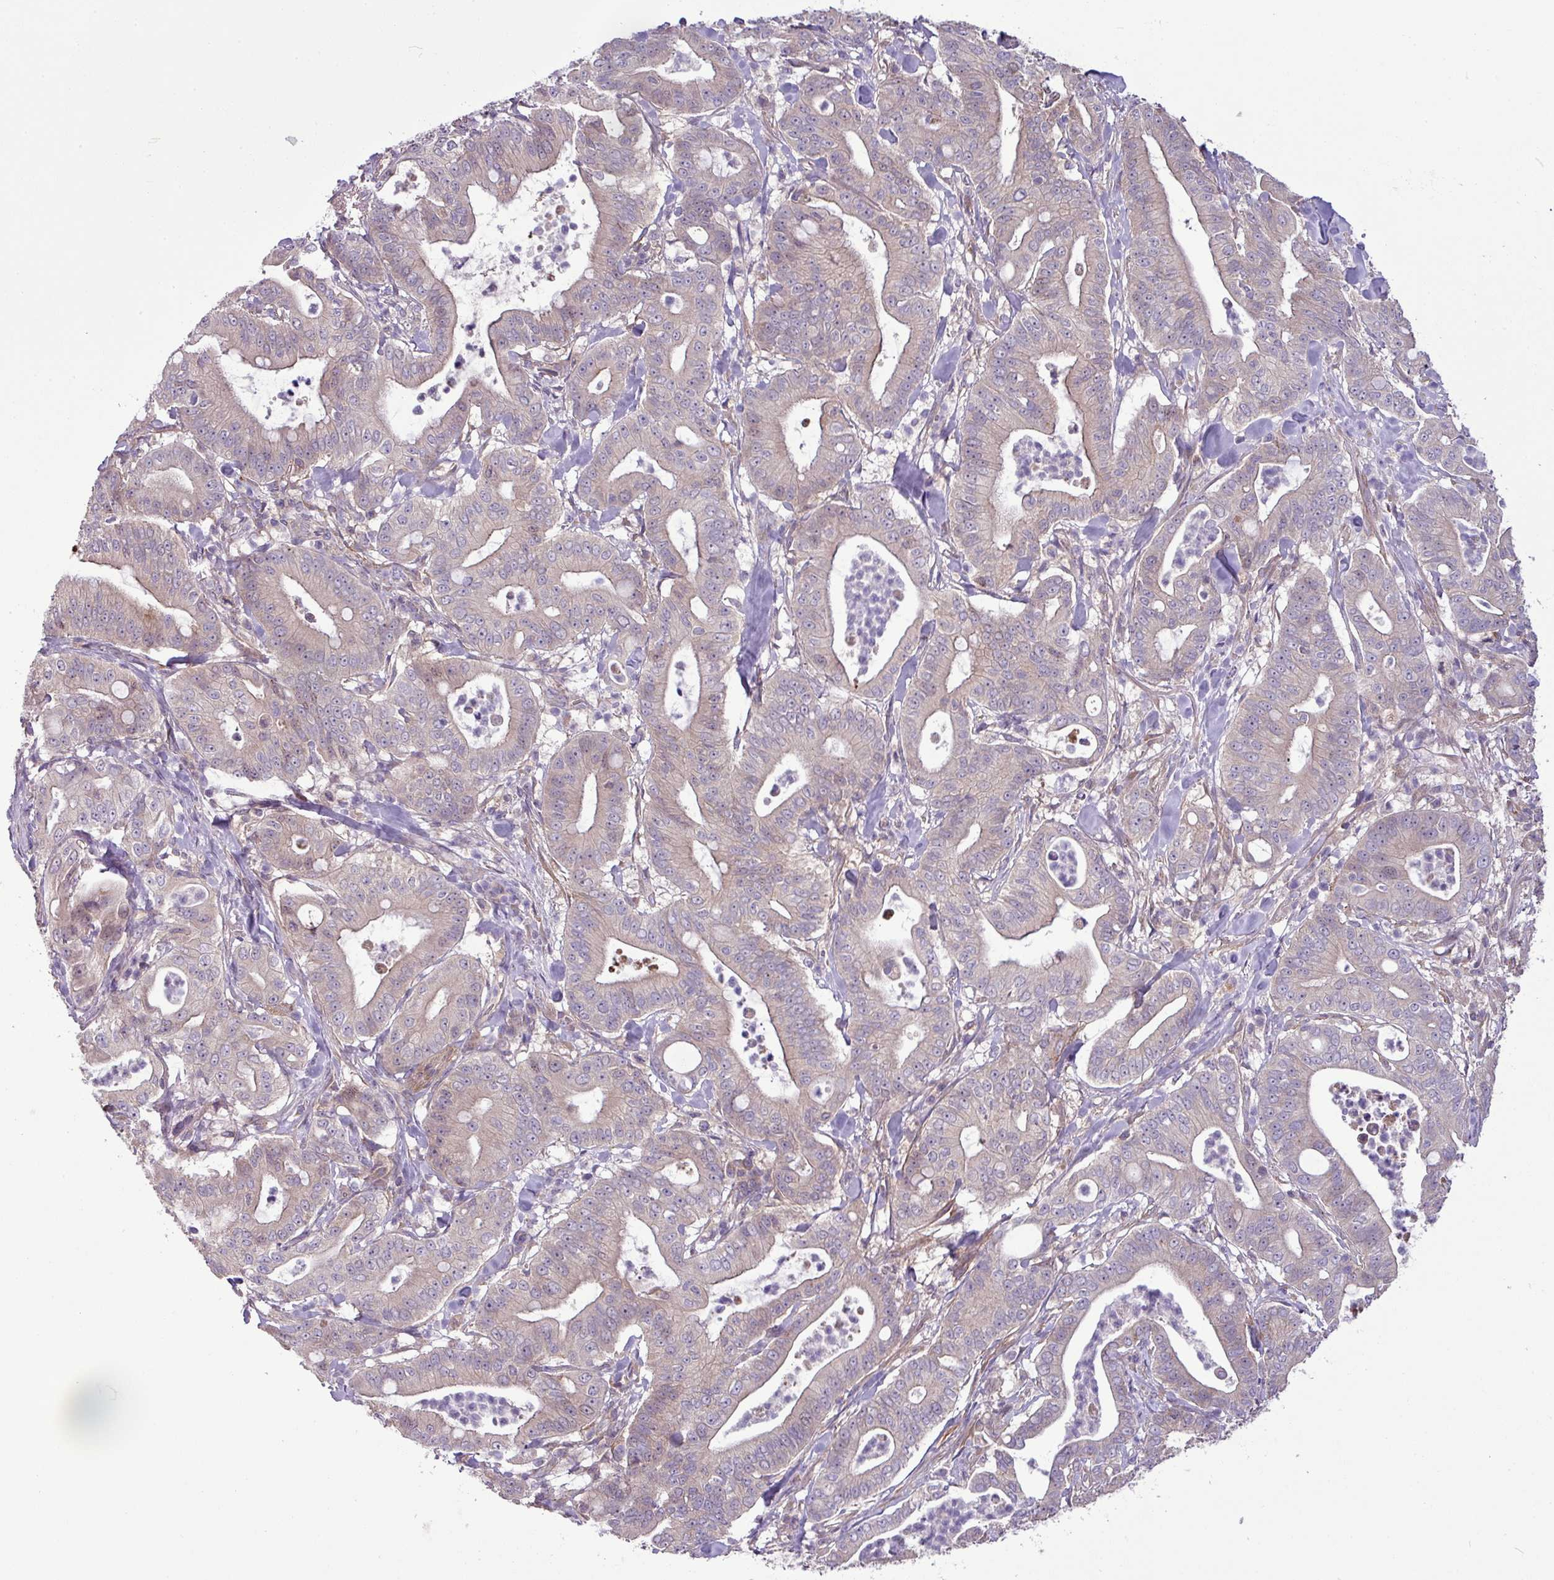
{"staining": {"intensity": "weak", "quantity": "<25%", "location": "cytoplasmic/membranous"}, "tissue": "pancreatic cancer", "cell_type": "Tumor cells", "image_type": "cancer", "snomed": [{"axis": "morphology", "description": "Adenocarcinoma, NOS"}, {"axis": "topography", "description": "Pancreas"}], "caption": "Micrograph shows no protein expression in tumor cells of adenocarcinoma (pancreatic) tissue. The staining is performed using DAB (3,3'-diaminobenzidine) brown chromogen with nuclei counter-stained in using hematoxylin.", "gene": "XIAP", "patient": {"sex": "male", "age": 71}}